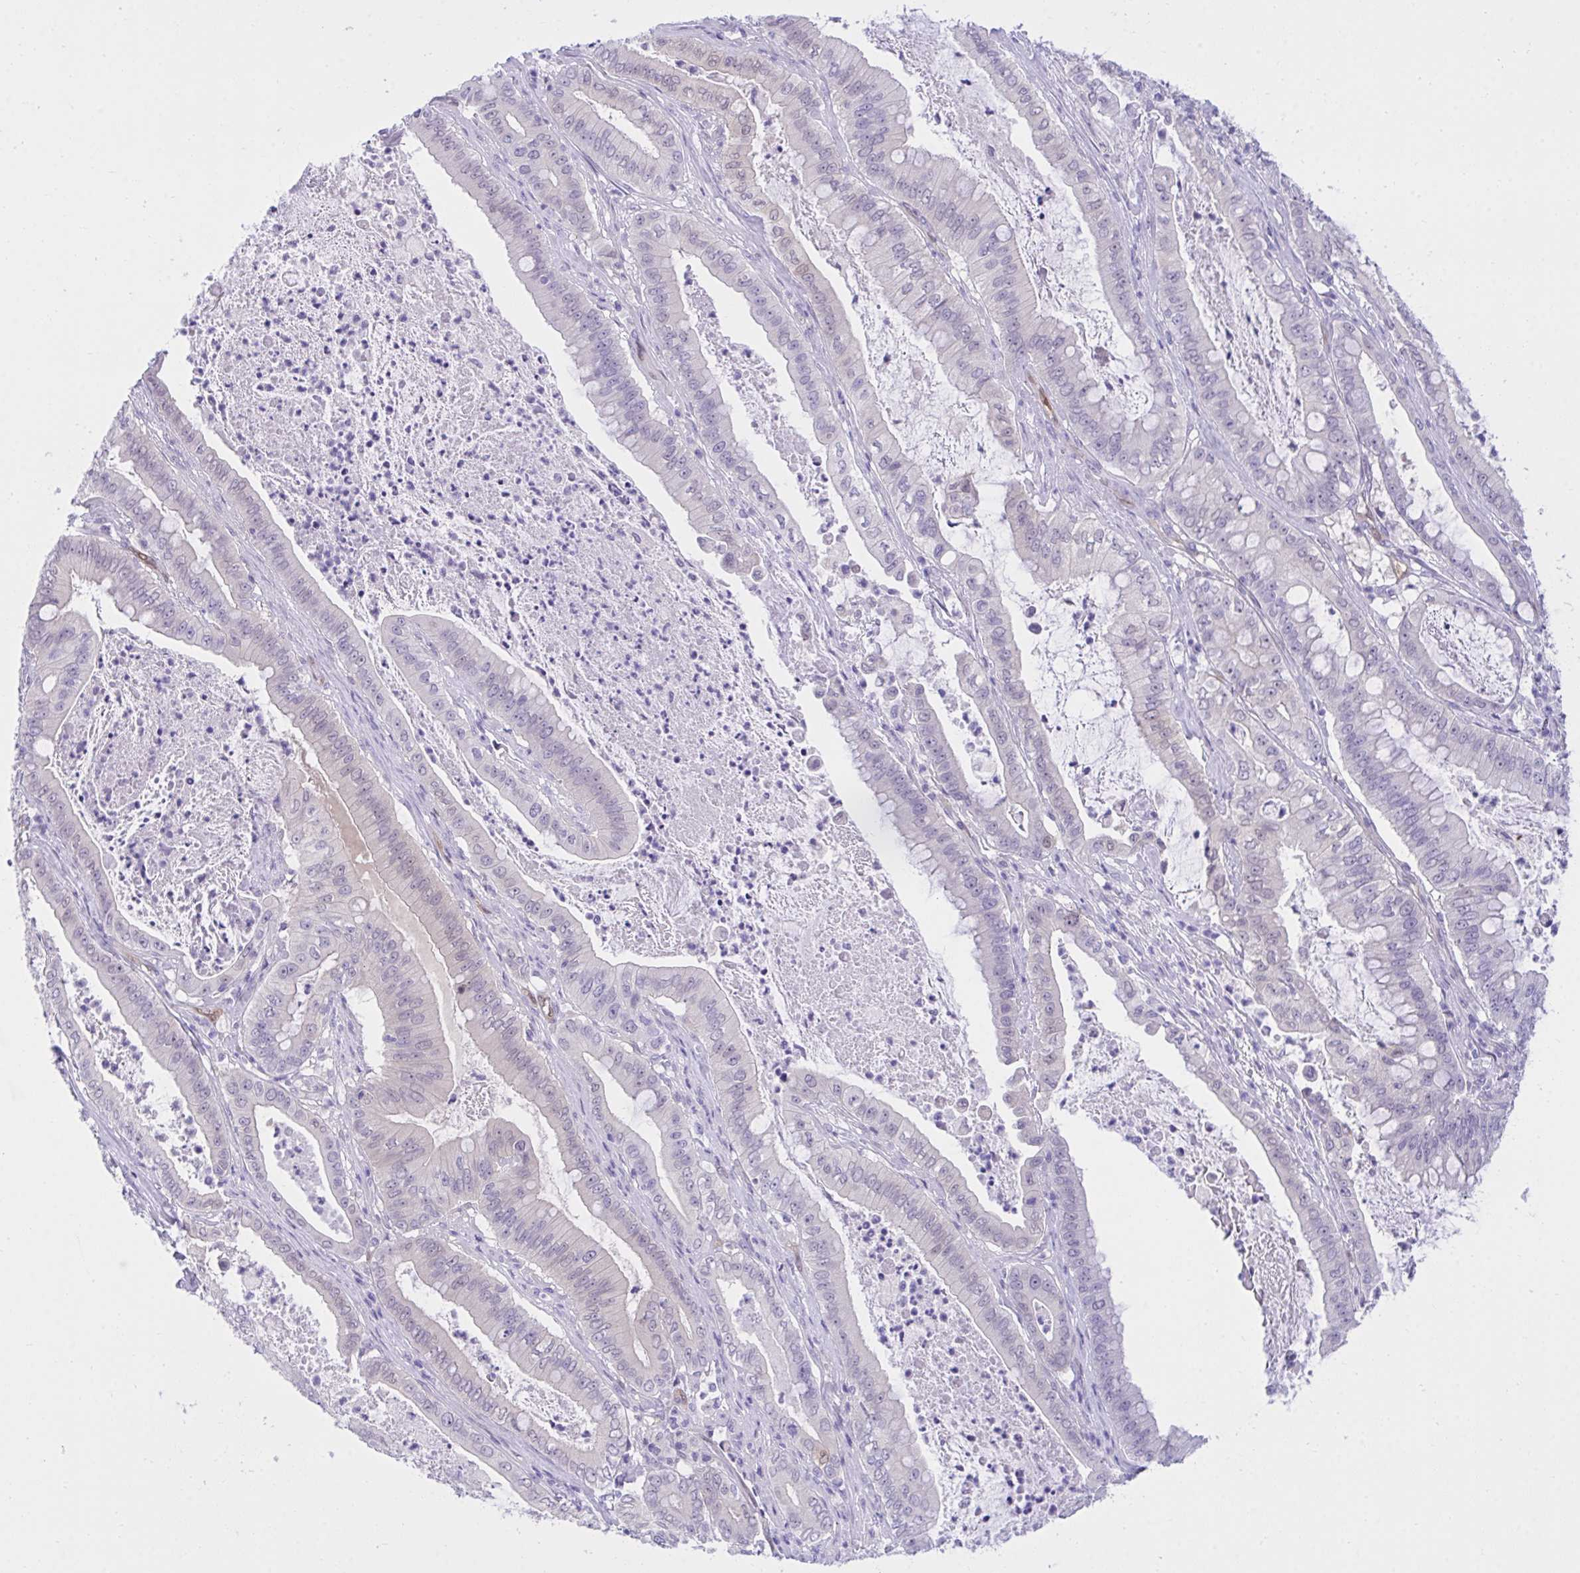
{"staining": {"intensity": "negative", "quantity": "none", "location": "none"}, "tissue": "pancreatic cancer", "cell_type": "Tumor cells", "image_type": "cancer", "snomed": [{"axis": "morphology", "description": "Adenocarcinoma, NOS"}, {"axis": "topography", "description": "Pancreas"}], "caption": "Immunohistochemistry micrograph of pancreatic adenocarcinoma stained for a protein (brown), which exhibits no staining in tumor cells. Nuclei are stained in blue.", "gene": "PGM2L1", "patient": {"sex": "male", "age": 71}}